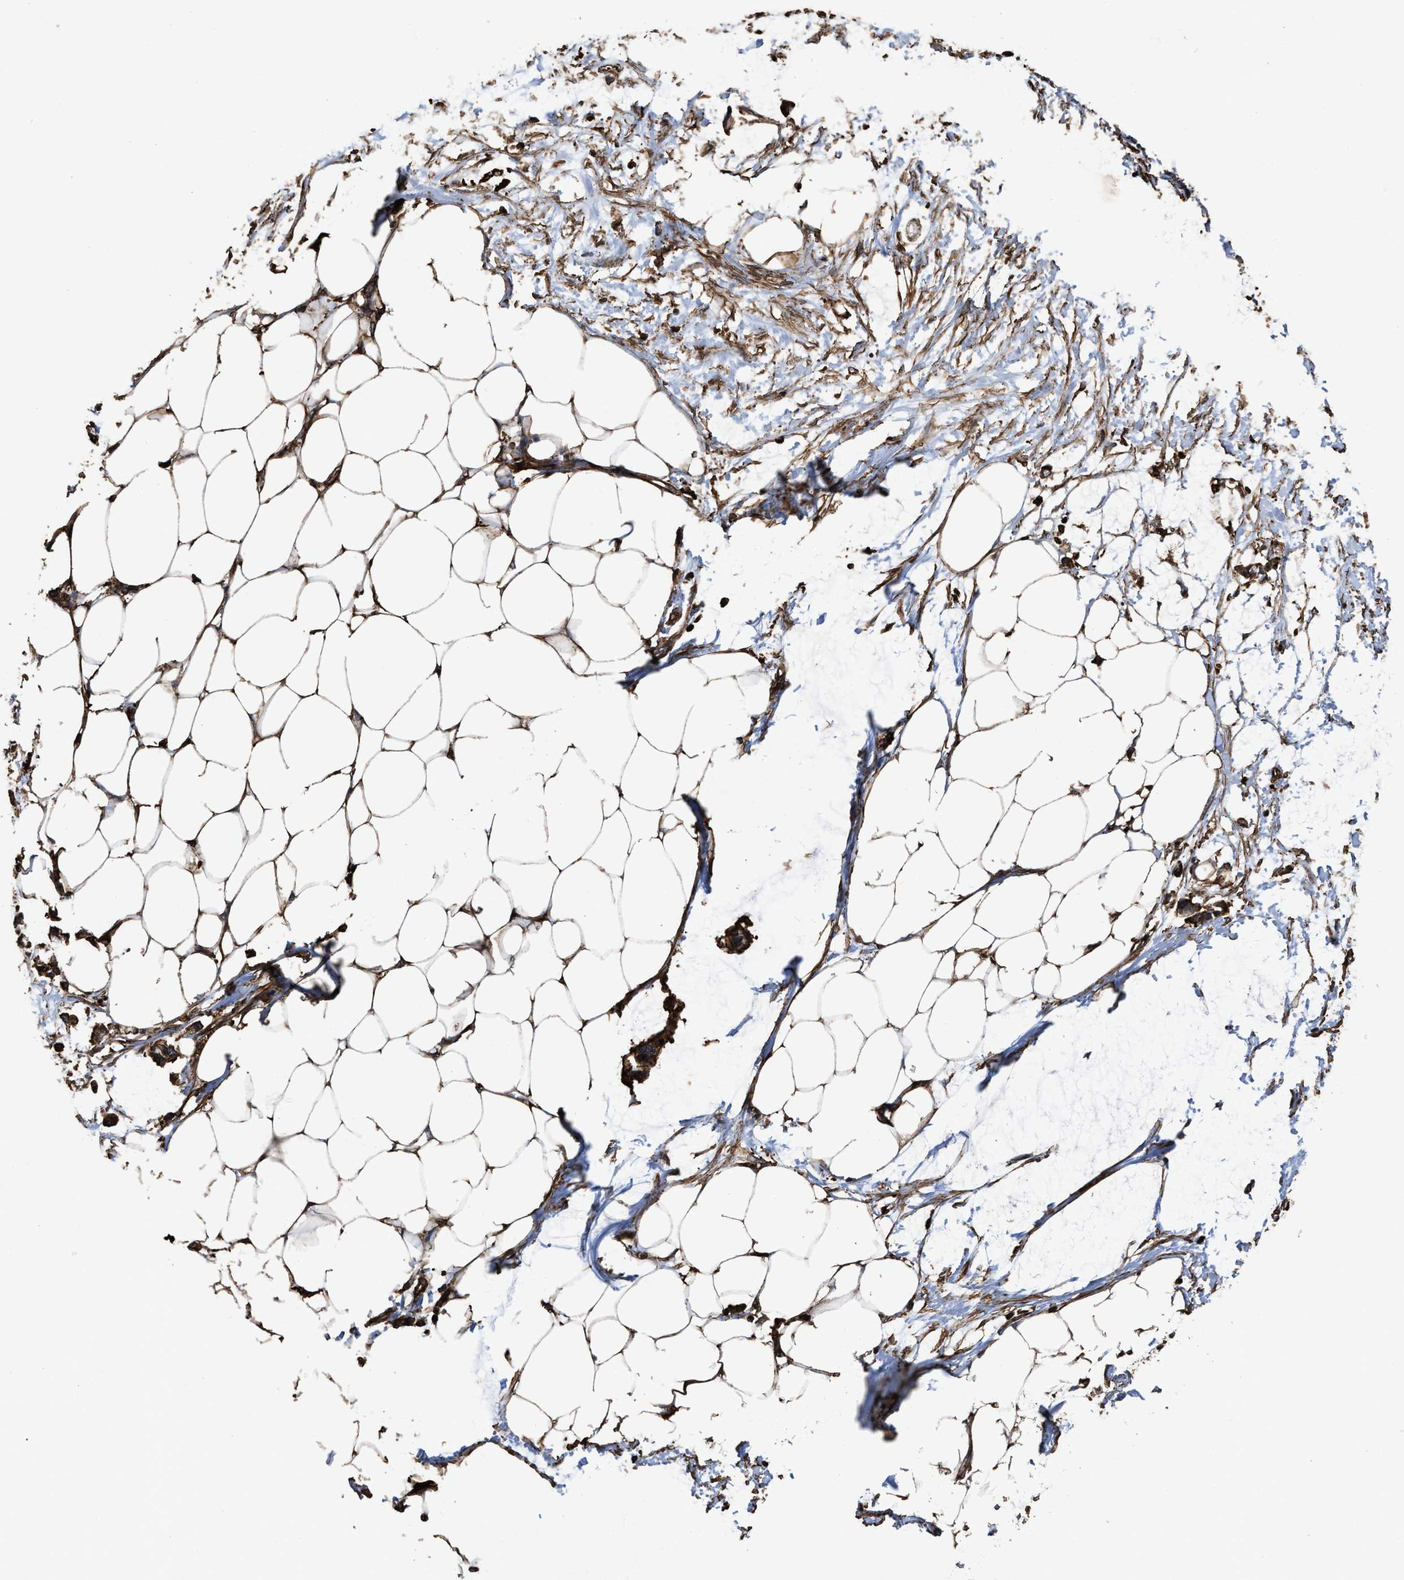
{"staining": {"intensity": "strong", "quantity": ">75%", "location": "cytoplasmic/membranous"}, "tissue": "adipose tissue", "cell_type": "Adipocytes", "image_type": "normal", "snomed": [{"axis": "morphology", "description": "Normal tissue, NOS"}, {"axis": "morphology", "description": "Adenocarcinoma, NOS"}, {"axis": "topography", "description": "Colon"}, {"axis": "topography", "description": "Peripheral nerve tissue"}], "caption": "Immunohistochemical staining of benign adipose tissue displays high levels of strong cytoplasmic/membranous staining in about >75% of adipocytes.", "gene": "KBTBD2", "patient": {"sex": "male", "age": 14}}